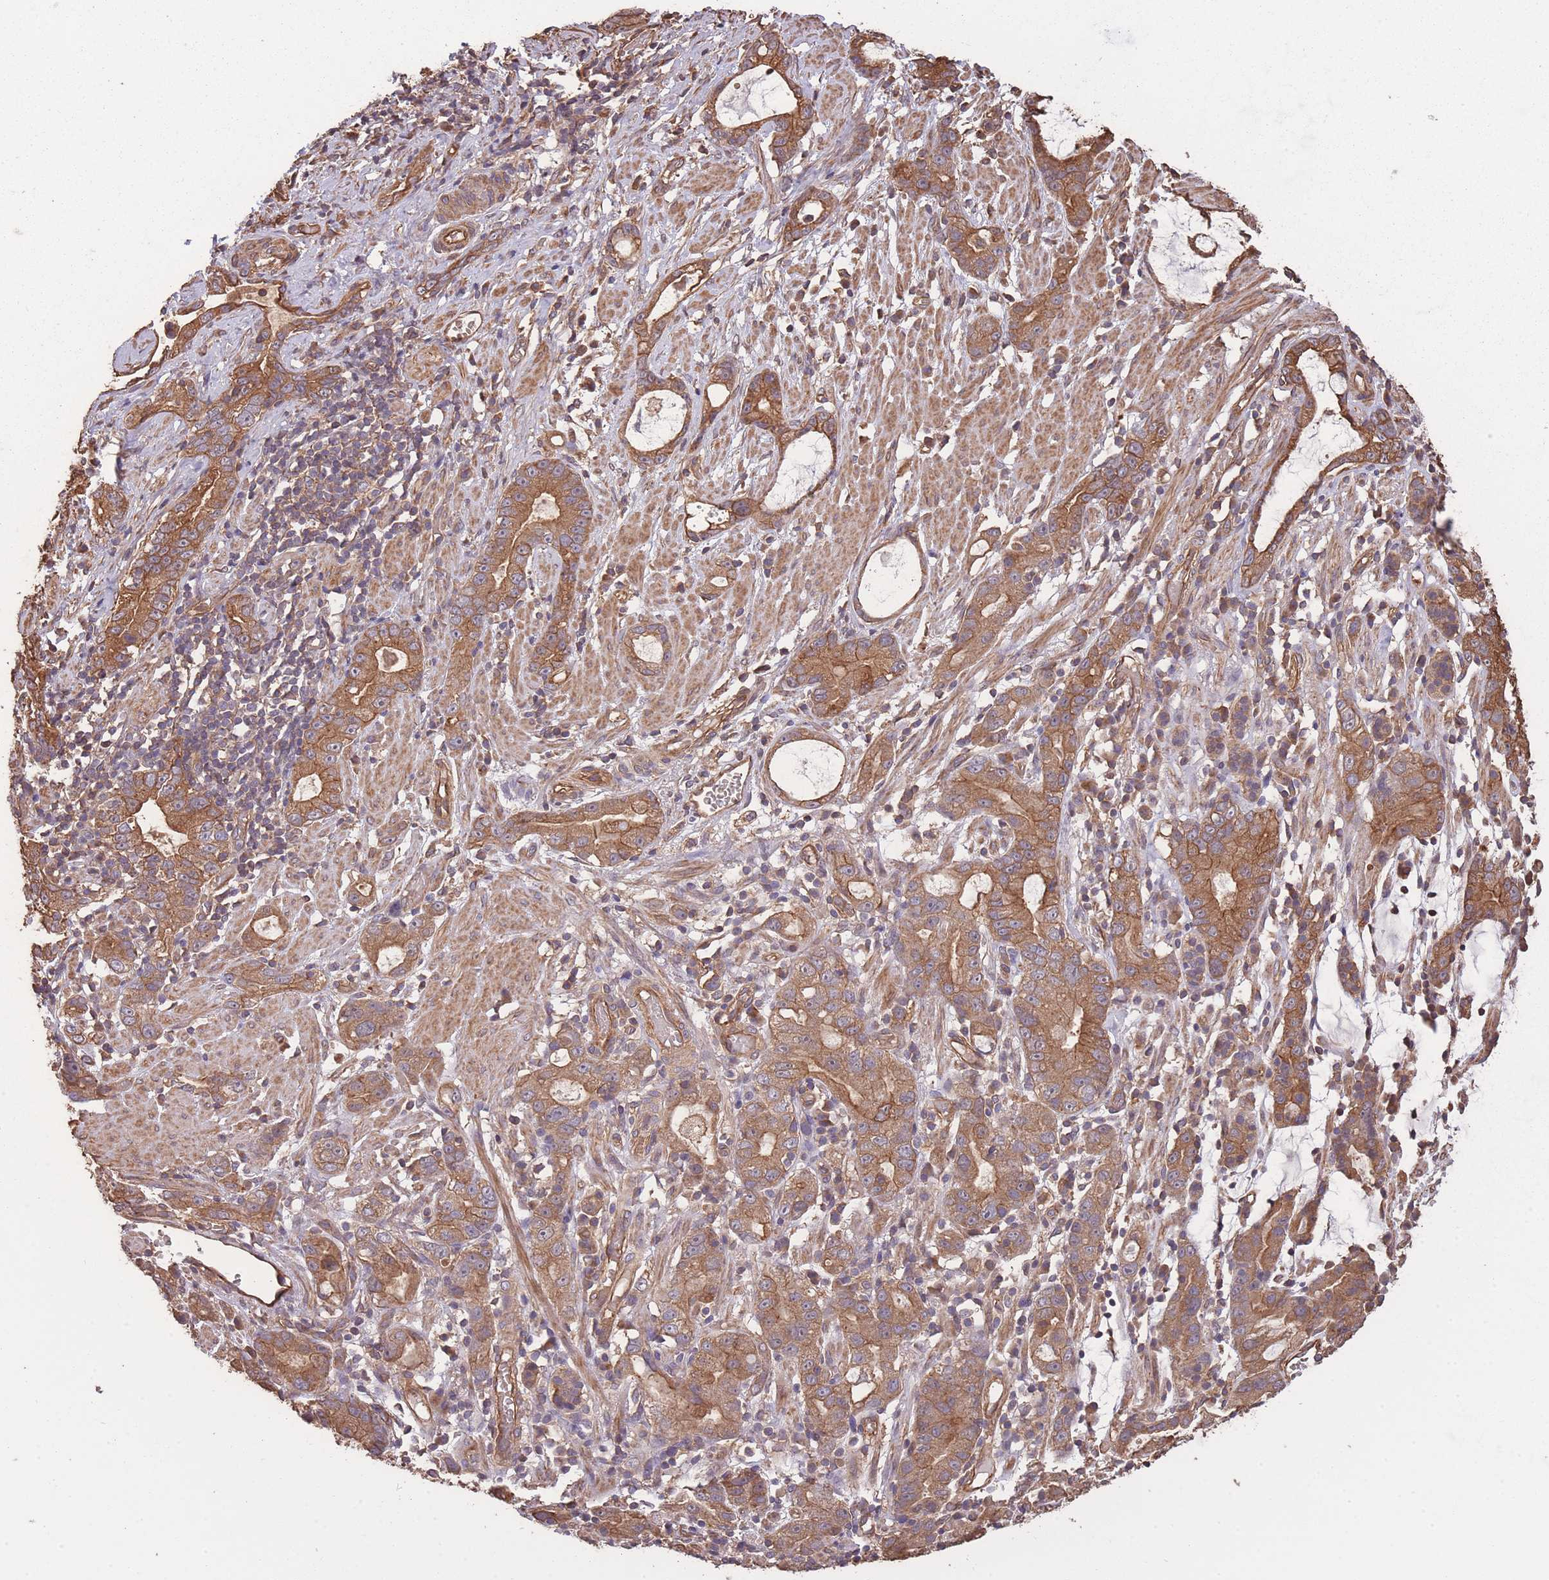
{"staining": {"intensity": "moderate", "quantity": ">75%", "location": "cytoplasmic/membranous"}, "tissue": "stomach cancer", "cell_type": "Tumor cells", "image_type": "cancer", "snomed": [{"axis": "morphology", "description": "Adenocarcinoma, NOS"}, {"axis": "topography", "description": "Stomach"}], "caption": "High-power microscopy captured an immunohistochemistry histopathology image of stomach cancer, revealing moderate cytoplasmic/membranous expression in approximately >75% of tumor cells.", "gene": "ARMH3", "patient": {"sex": "male", "age": 55}}